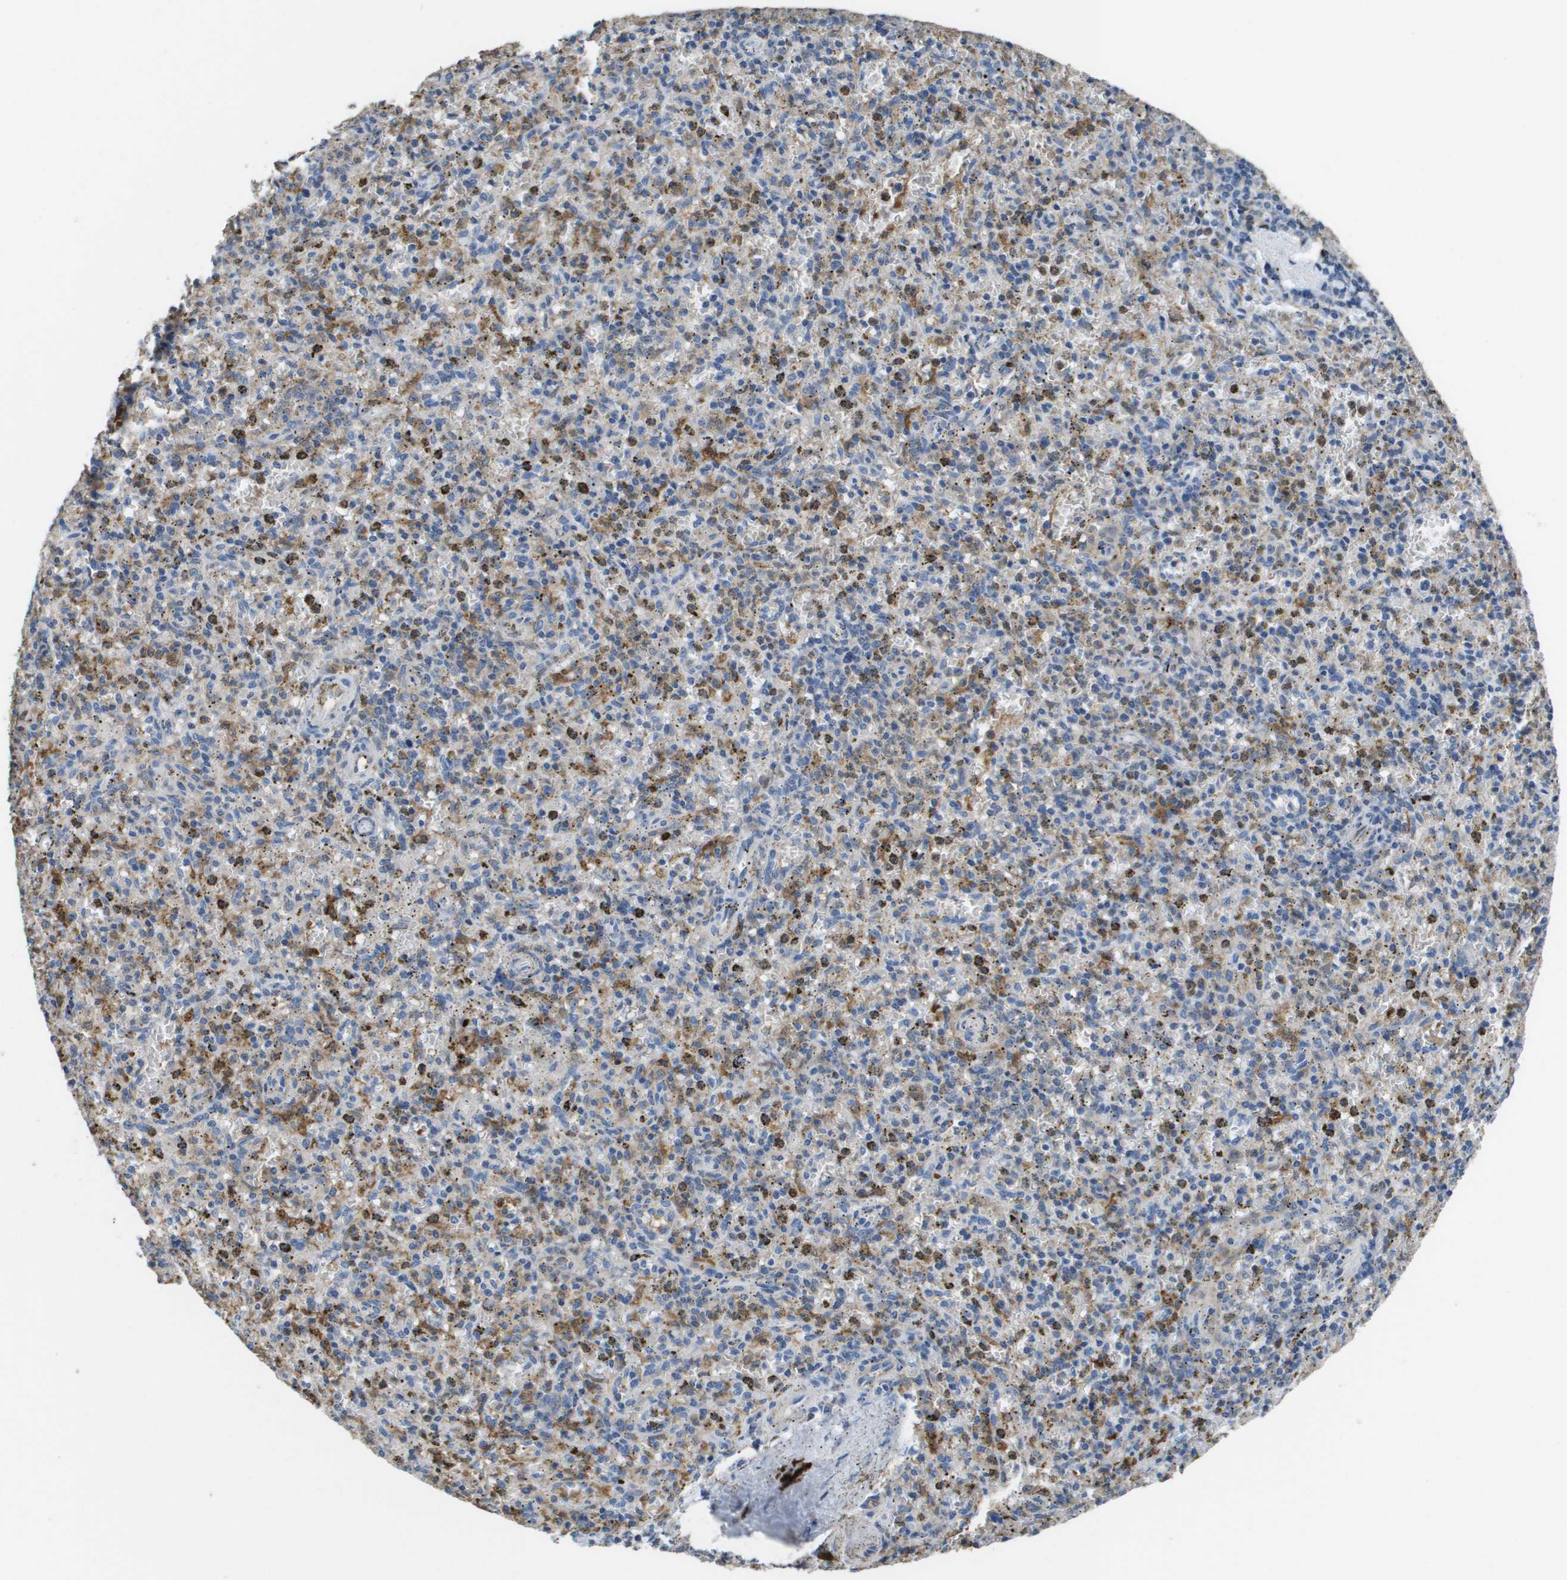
{"staining": {"intensity": "moderate", "quantity": "25%-75%", "location": "cytoplasmic/membranous"}, "tissue": "spleen", "cell_type": "Cells in red pulp", "image_type": "normal", "snomed": [{"axis": "morphology", "description": "Normal tissue, NOS"}, {"axis": "topography", "description": "Spleen"}], "caption": "Human spleen stained with a brown dye exhibits moderate cytoplasmic/membranous positive positivity in approximately 25%-75% of cells in red pulp.", "gene": "FABP5", "patient": {"sex": "male", "age": 72}}